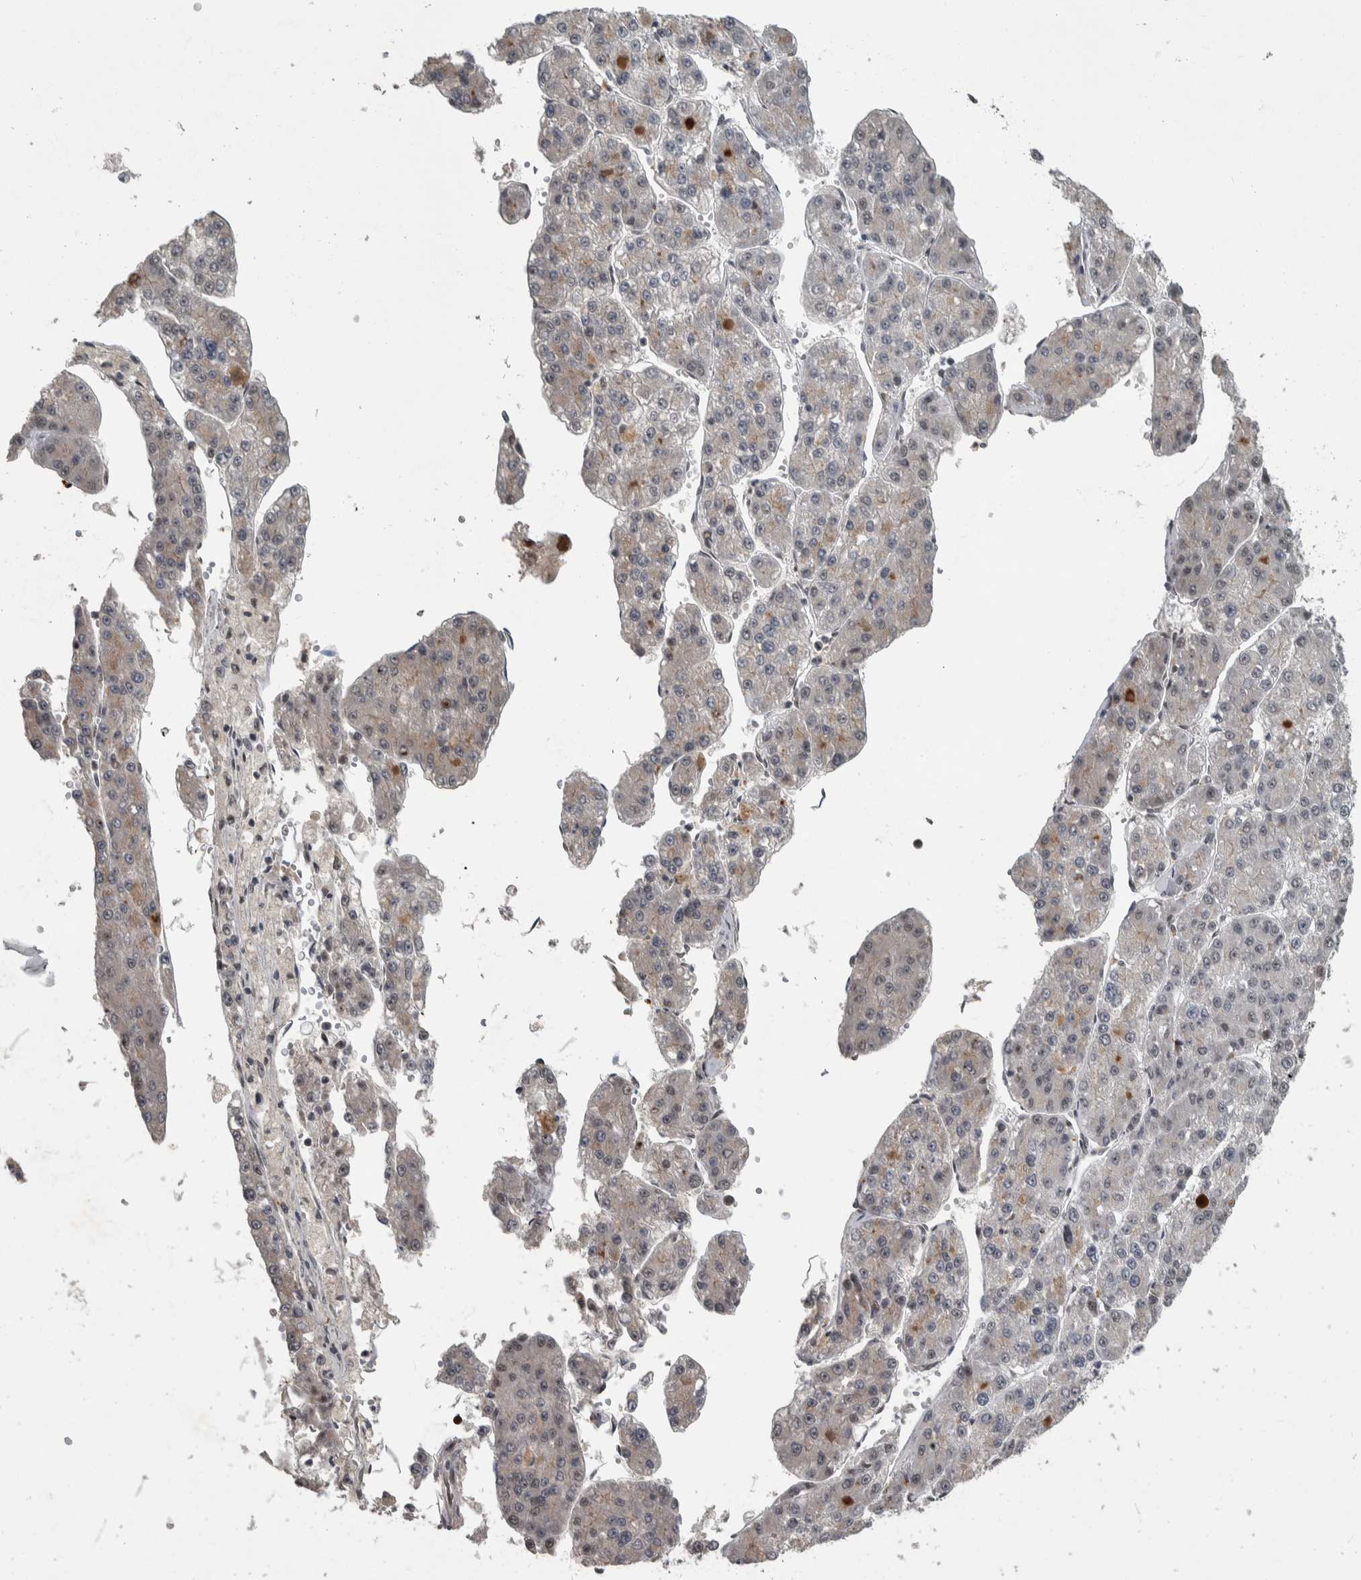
{"staining": {"intensity": "weak", "quantity": "<25%", "location": "cytoplasmic/membranous"}, "tissue": "liver cancer", "cell_type": "Tumor cells", "image_type": "cancer", "snomed": [{"axis": "morphology", "description": "Carcinoma, Hepatocellular, NOS"}, {"axis": "topography", "description": "Liver"}], "caption": "The immunohistochemistry image has no significant expression in tumor cells of liver cancer tissue.", "gene": "DDX42", "patient": {"sex": "female", "age": 73}}